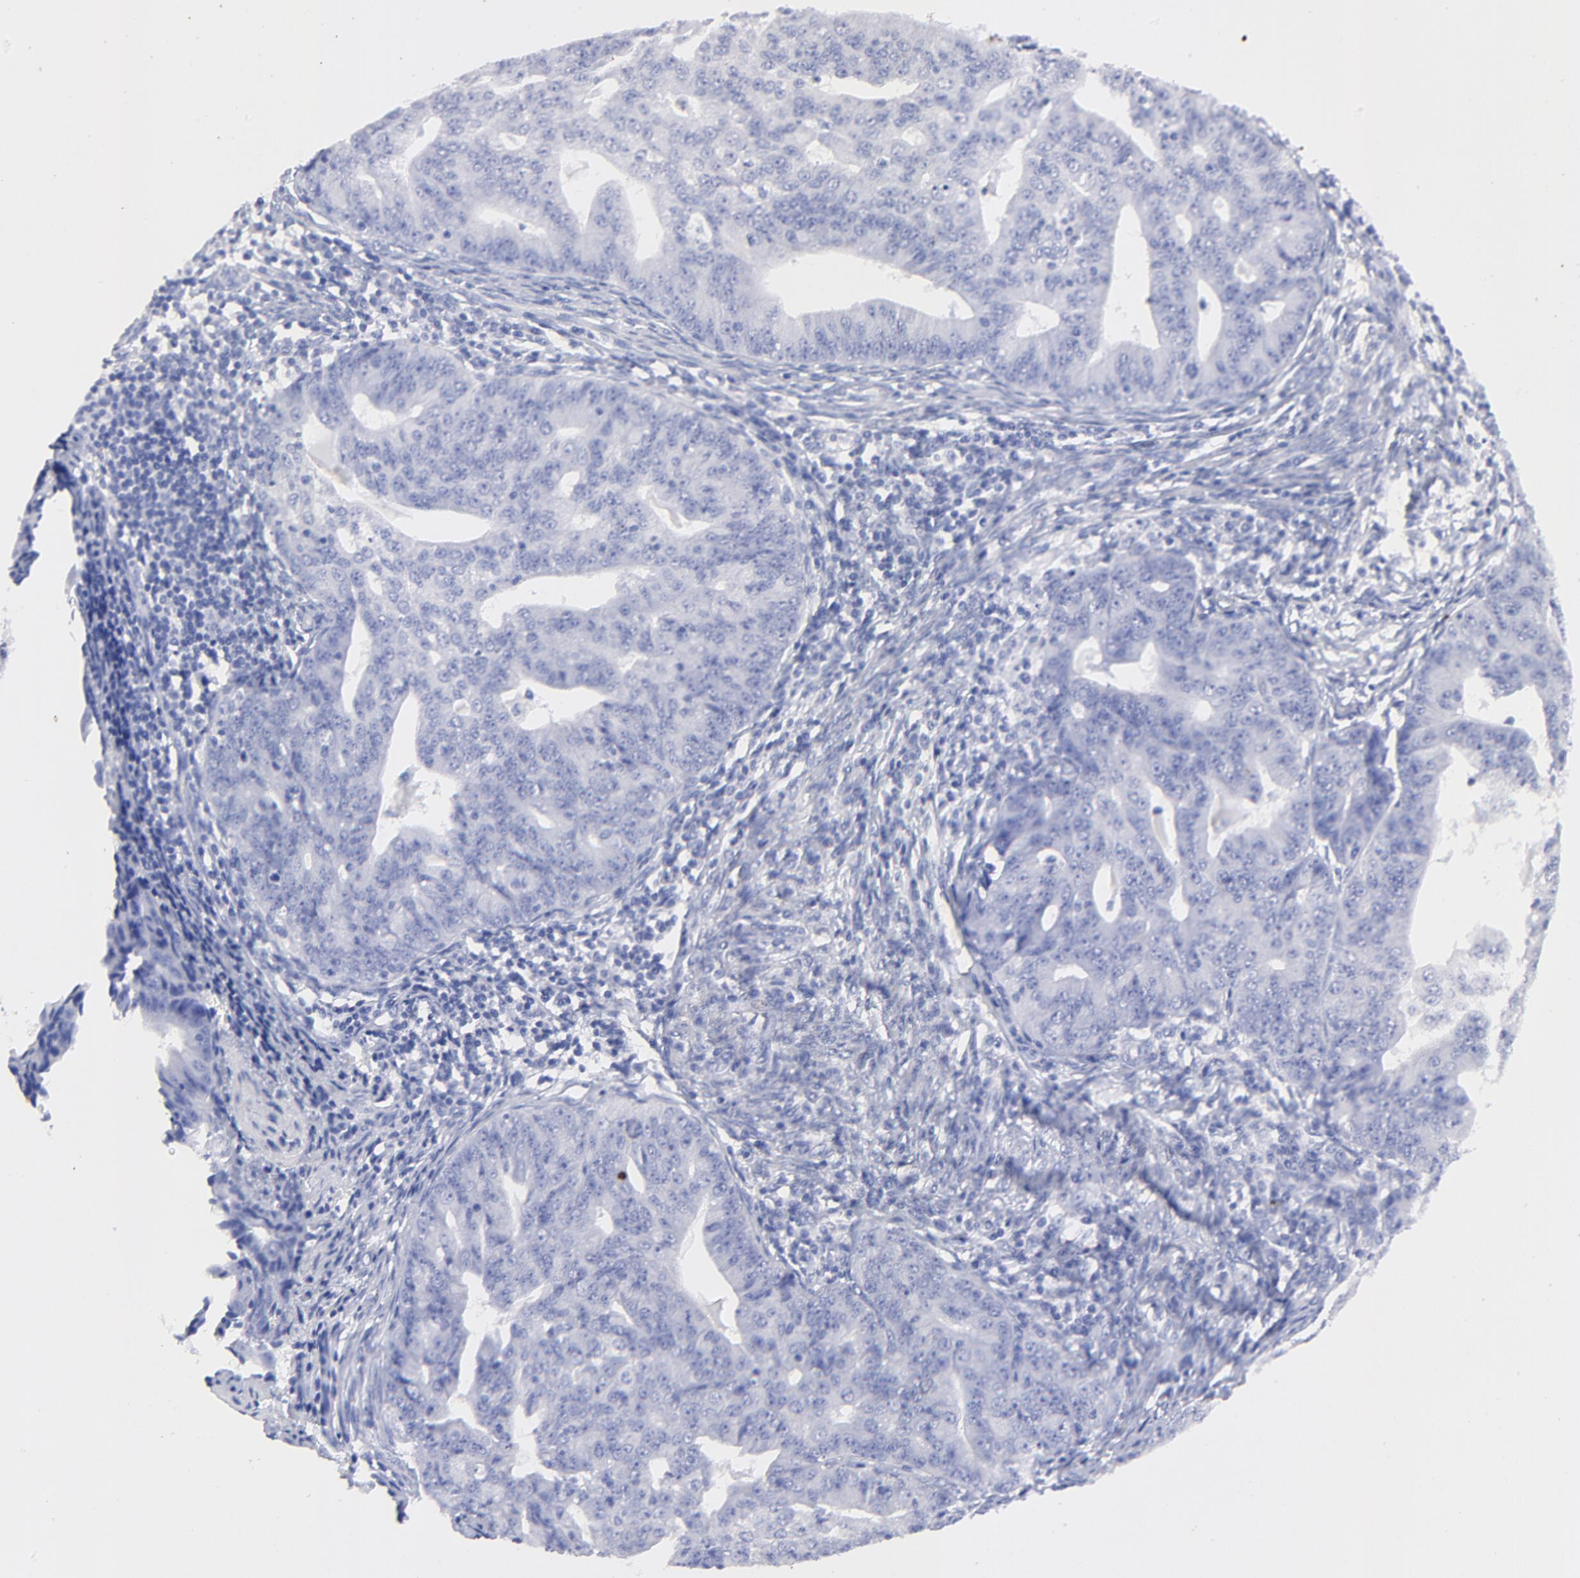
{"staining": {"intensity": "negative", "quantity": "none", "location": "none"}, "tissue": "endometrial cancer", "cell_type": "Tumor cells", "image_type": "cancer", "snomed": [{"axis": "morphology", "description": "Adenocarcinoma, NOS"}, {"axis": "topography", "description": "Endometrium"}], "caption": "Immunohistochemistry (IHC) of human adenocarcinoma (endometrial) demonstrates no positivity in tumor cells.", "gene": "HORMAD2", "patient": {"sex": "female", "age": 56}}